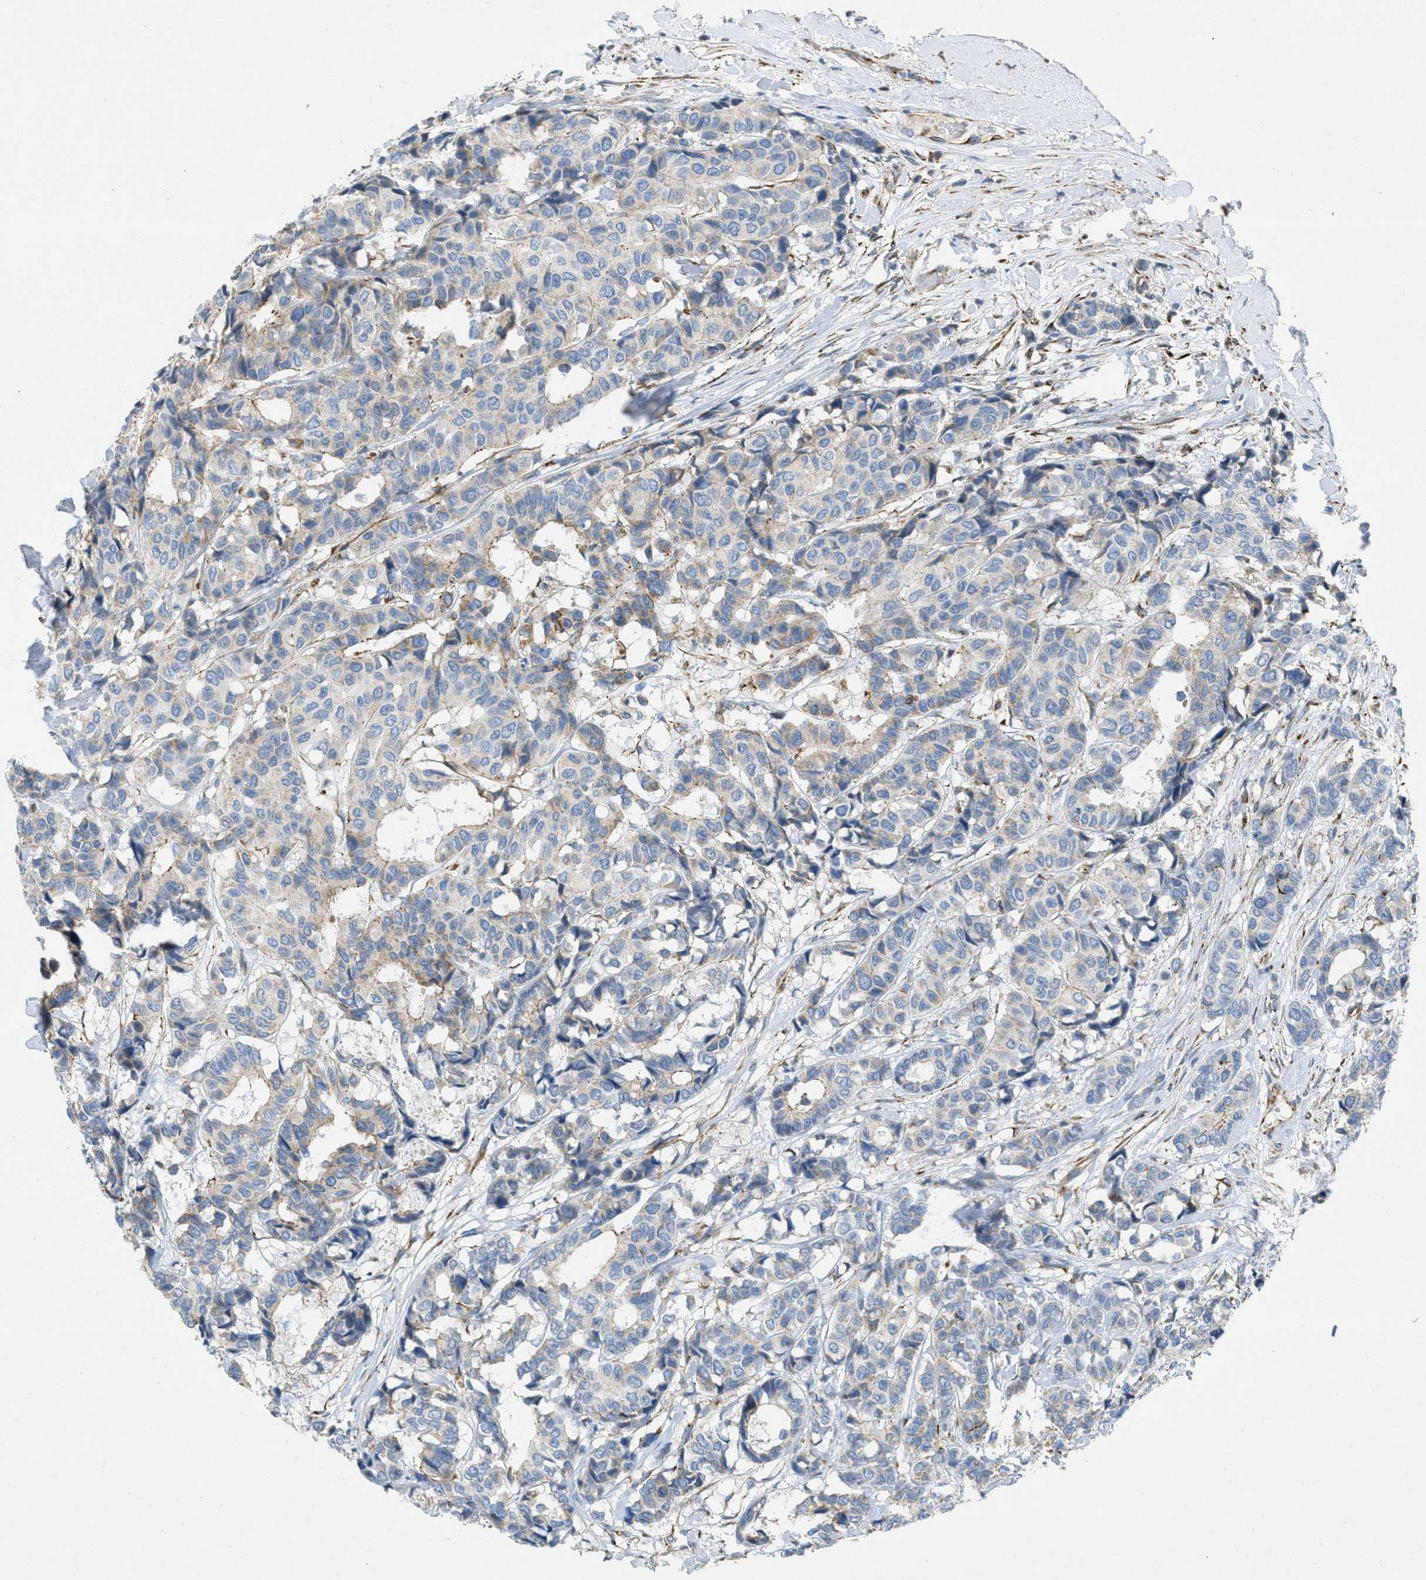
{"staining": {"intensity": "weak", "quantity": "<25%", "location": "cytoplasmic/membranous"}, "tissue": "breast cancer", "cell_type": "Tumor cells", "image_type": "cancer", "snomed": [{"axis": "morphology", "description": "Duct carcinoma"}, {"axis": "topography", "description": "Breast"}], "caption": "This is a histopathology image of immunohistochemistry (IHC) staining of breast infiltrating ductal carcinoma, which shows no positivity in tumor cells. Brightfield microscopy of immunohistochemistry (IHC) stained with DAB (brown) and hematoxylin (blue), captured at high magnification.", "gene": "BTN3A1", "patient": {"sex": "female", "age": 87}}